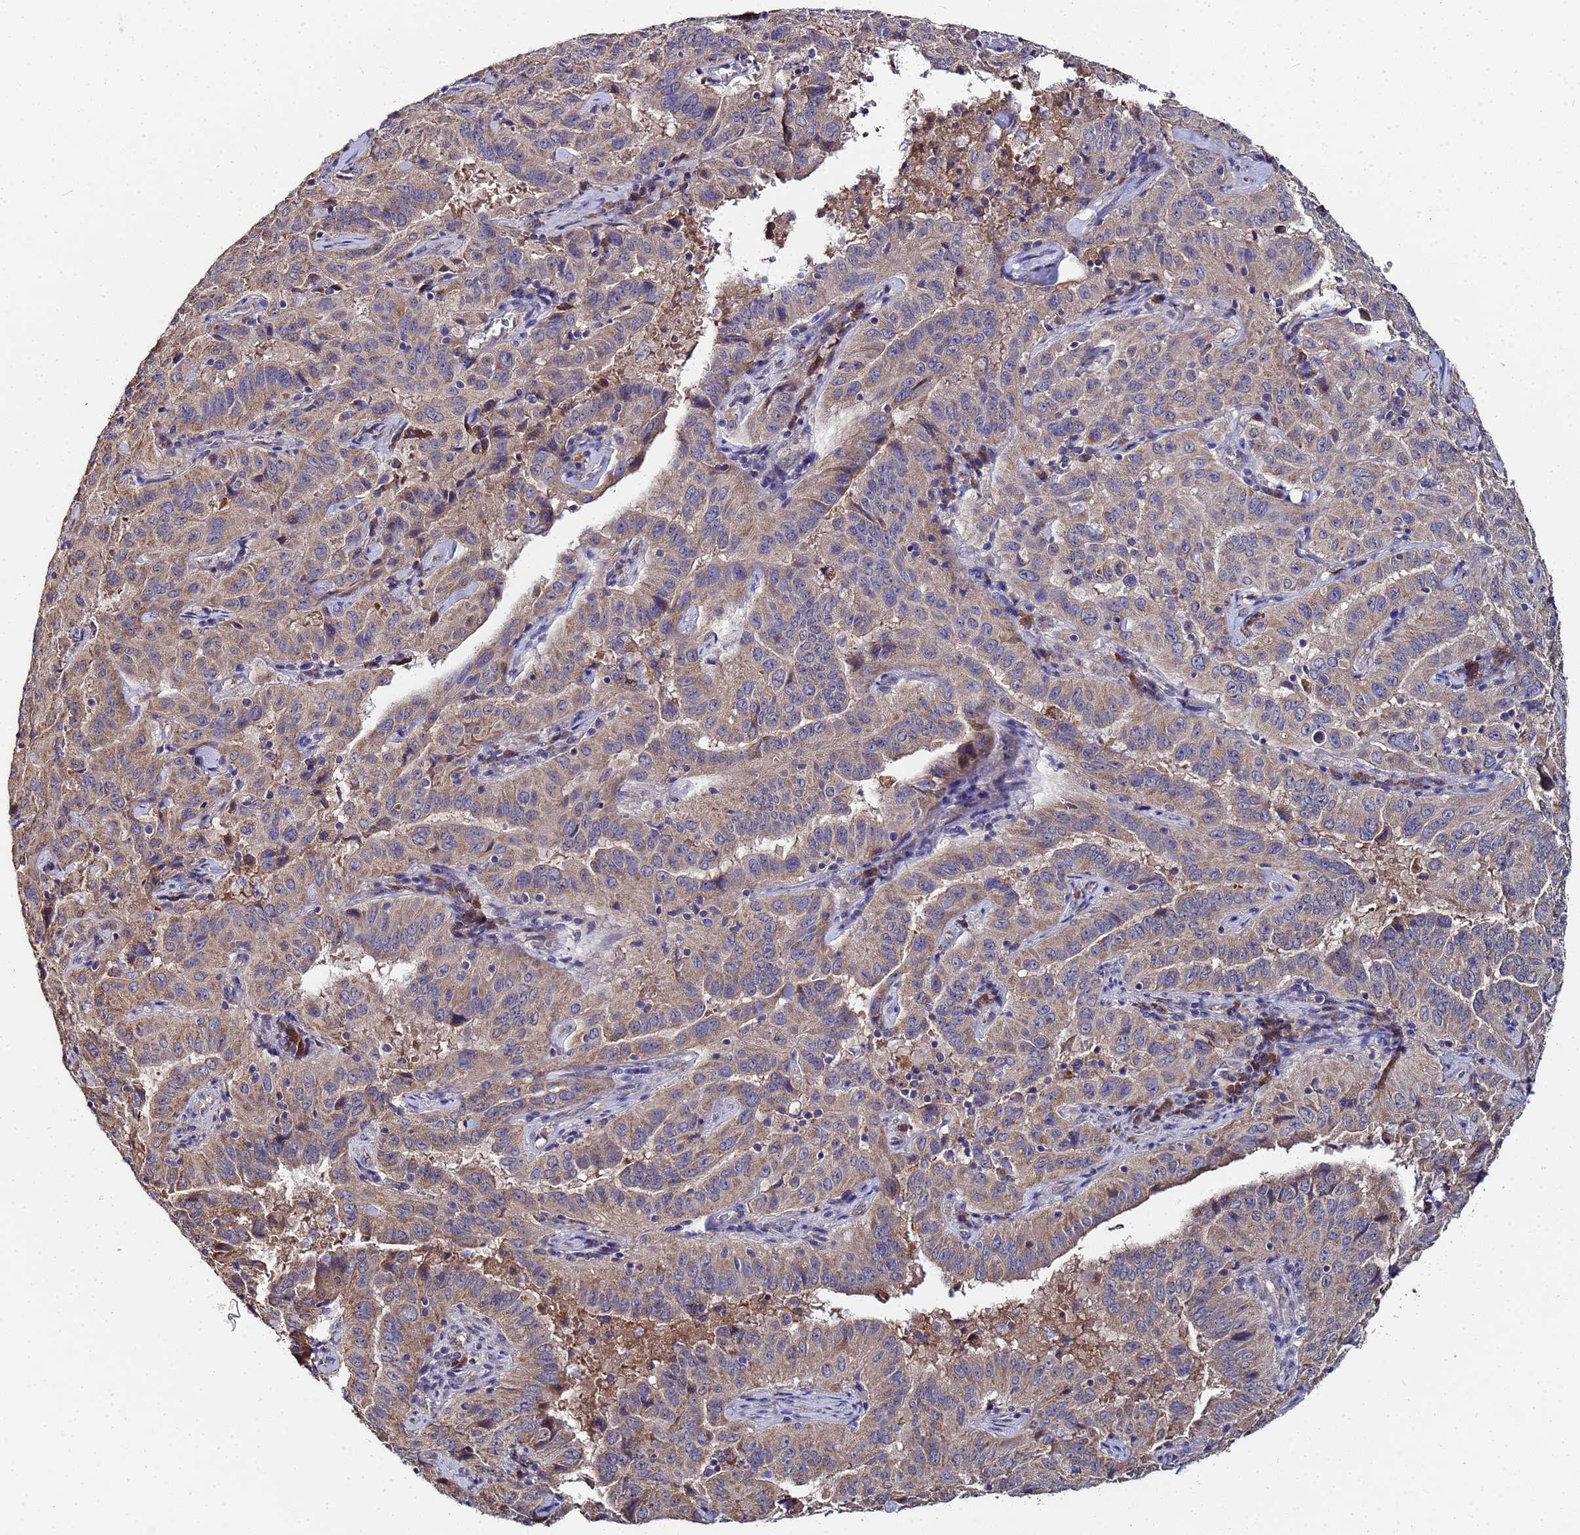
{"staining": {"intensity": "moderate", "quantity": "25%-75%", "location": "cytoplasmic/membranous"}, "tissue": "pancreatic cancer", "cell_type": "Tumor cells", "image_type": "cancer", "snomed": [{"axis": "morphology", "description": "Adenocarcinoma, NOS"}, {"axis": "topography", "description": "Pancreas"}], "caption": "Moderate cytoplasmic/membranous expression for a protein is seen in approximately 25%-75% of tumor cells of pancreatic cancer using immunohistochemistry (IHC).", "gene": "C5orf34", "patient": {"sex": "male", "age": 63}}